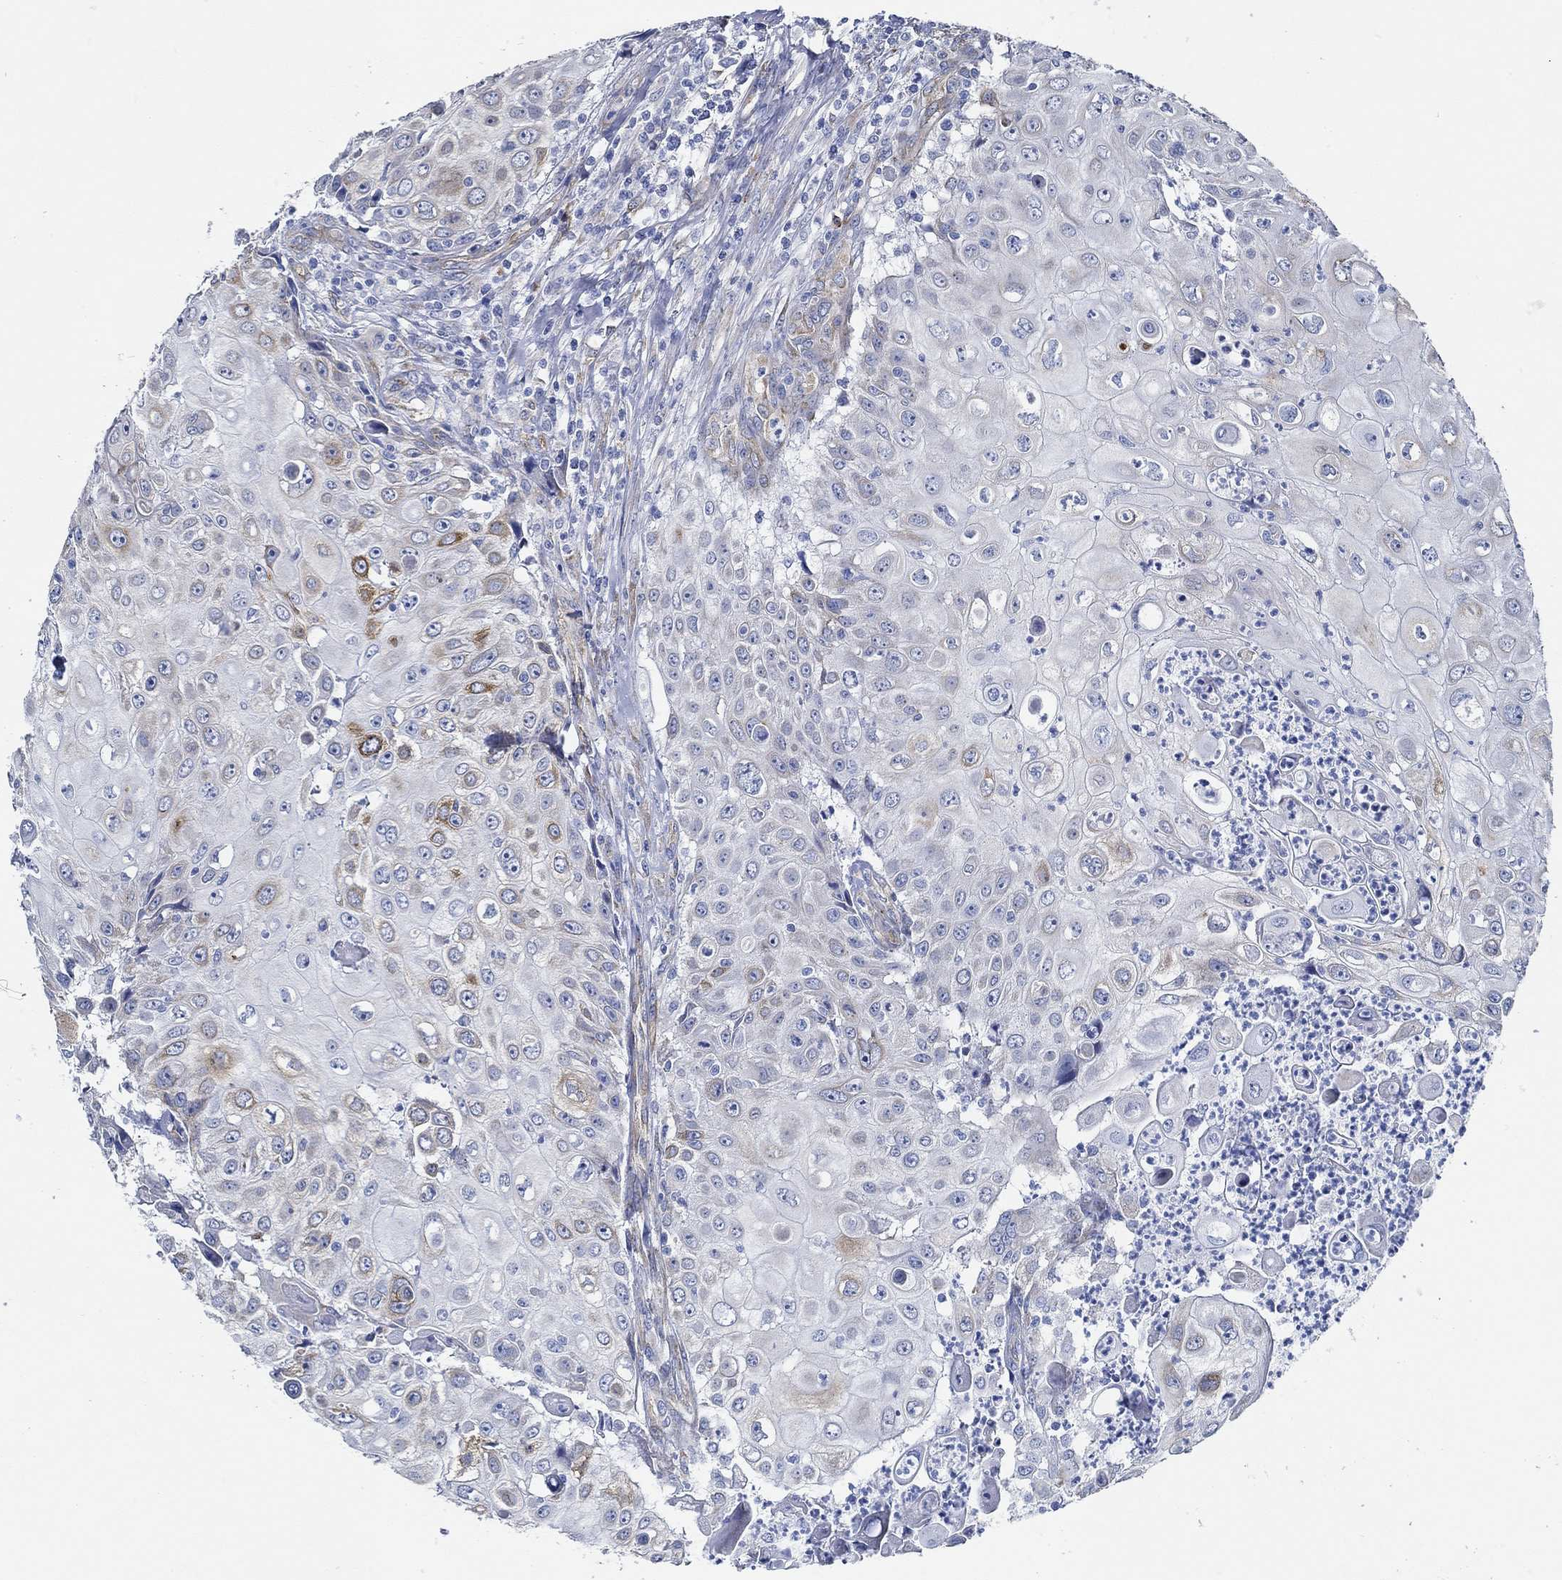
{"staining": {"intensity": "strong", "quantity": "<25%", "location": "cytoplasmic/membranous"}, "tissue": "urothelial cancer", "cell_type": "Tumor cells", "image_type": "cancer", "snomed": [{"axis": "morphology", "description": "Urothelial carcinoma, High grade"}, {"axis": "topography", "description": "Urinary bladder"}], "caption": "The immunohistochemical stain shows strong cytoplasmic/membranous staining in tumor cells of urothelial cancer tissue.", "gene": "HECW2", "patient": {"sex": "female", "age": 79}}